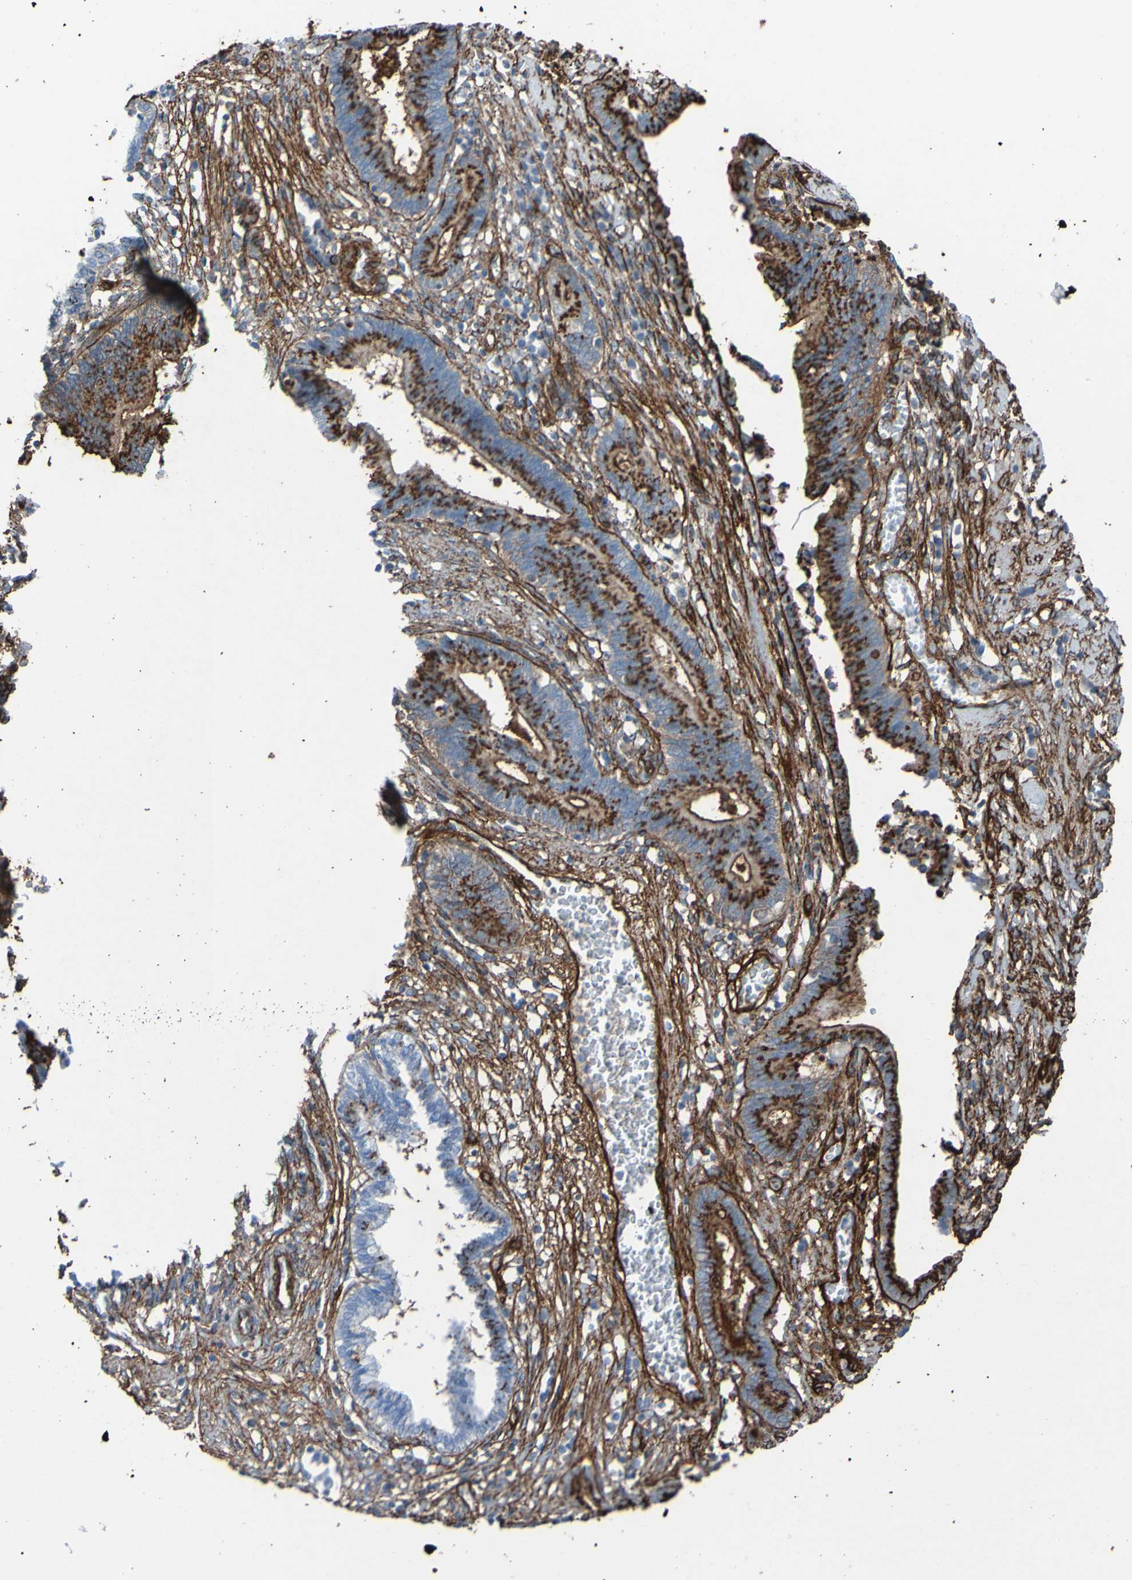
{"staining": {"intensity": "strong", "quantity": ">75%", "location": "cytoplasmic/membranous"}, "tissue": "cervical cancer", "cell_type": "Tumor cells", "image_type": "cancer", "snomed": [{"axis": "morphology", "description": "Adenocarcinoma, NOS"}, {"axis": "topography", "description": "Cervix"}], "caption": "Immunohistochemistry (IHC) staining of cervical adenocarcinoma, which reveals high levels of strong cytoplasmic/membranous positivity in about >75% of tumor cells indicating strong cytoplasmic/membranous protein expression. The staining was performed using DAB (3,3'-diaminobenzidine) (brown) for protein detection and nuclei were counterstained in hematoxylin (blue).", "gene": "COL4A2", "patient": {"sex": "female", "age": 44}}